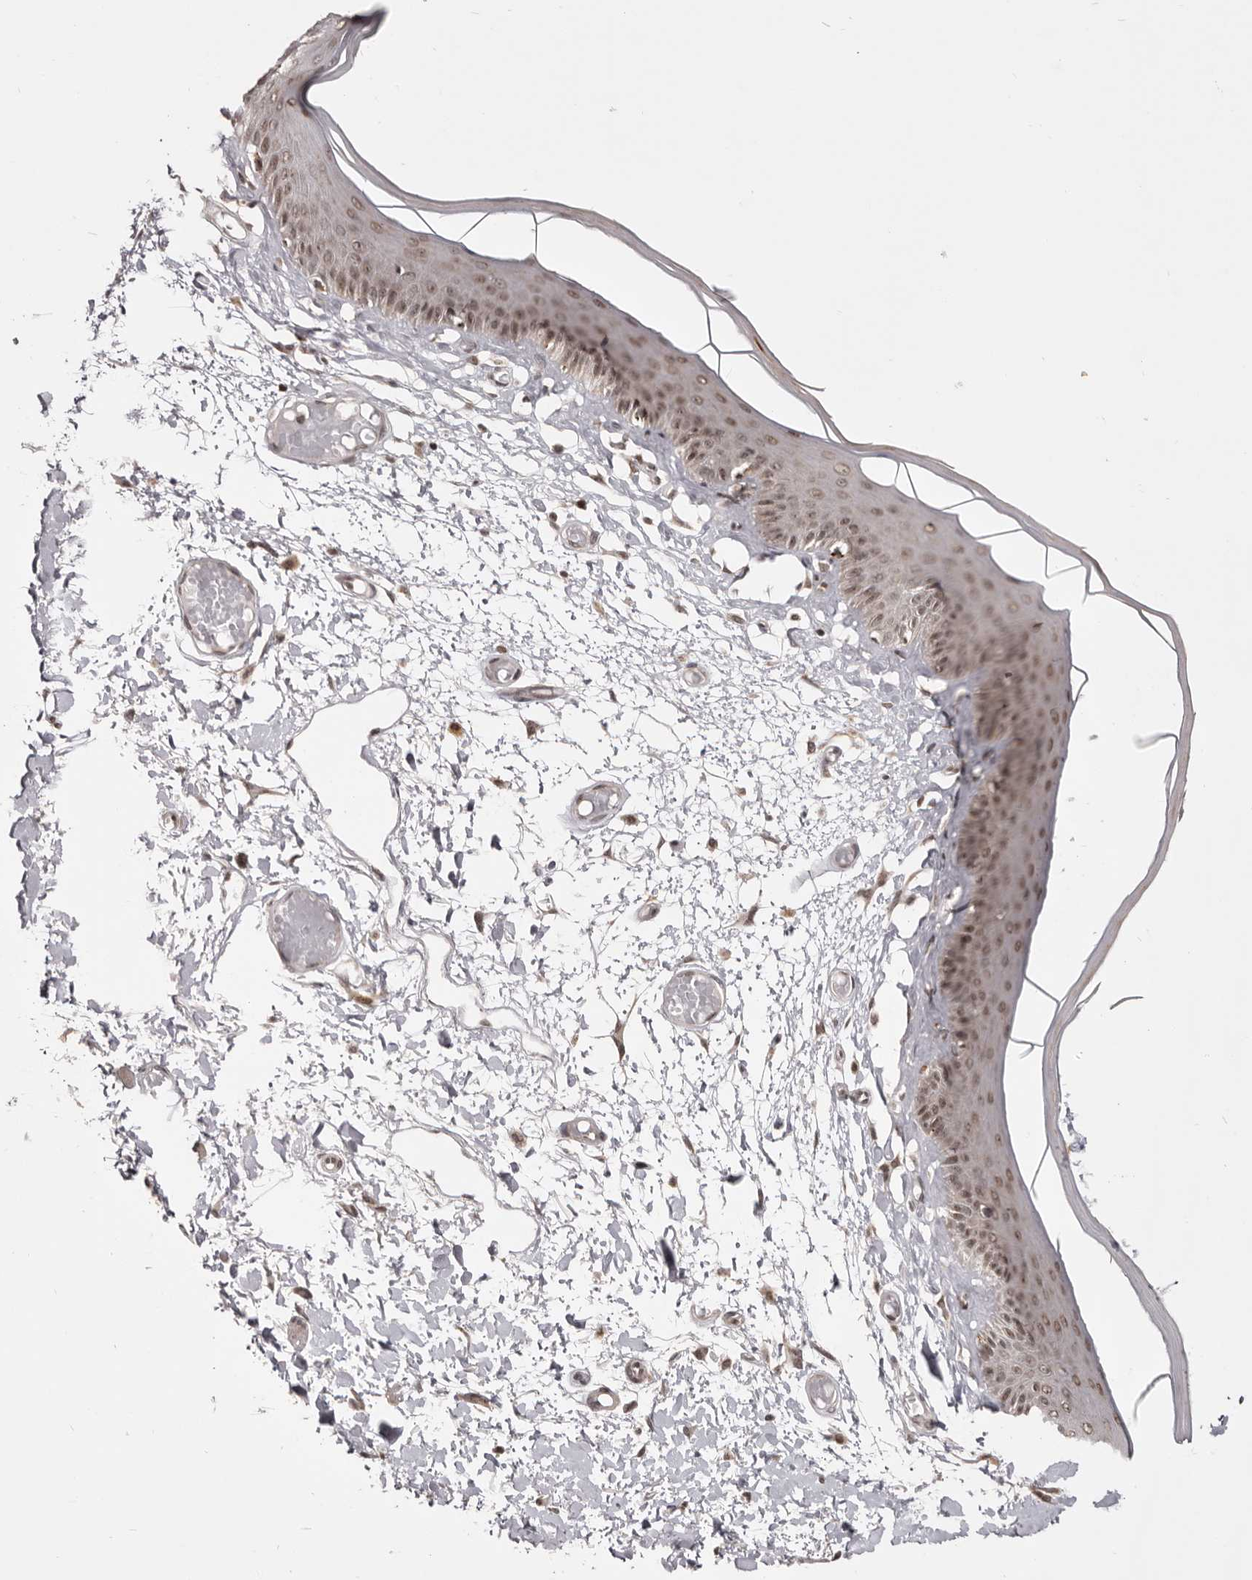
{"staining": {"intensity": "moderate", "quantity": "25%-75%", "location": "cytoplasmic/membranous,nuclear"}, "tissue": "skin", "cell_type": "Epidermal cells", "image_type": "normal", "snomed": [{"axis": "morphology", "description": "Normal tissue, NOS"}, {"axis": "topography", "description": "Vulva"}], "caption": "Immunohistochemistry photomicrograph of normal skin: human skin stained using immunohistochemistry reveals medium levels of moderate protein expression localized specifically in the cytoplasmic/membranous,nuclear of epidermal cells, appearing as a cytoplasmic/membranous,nuclear brown color.", "gene": "THUMPD1", "patient": {"sex": "female", "age": 73}}